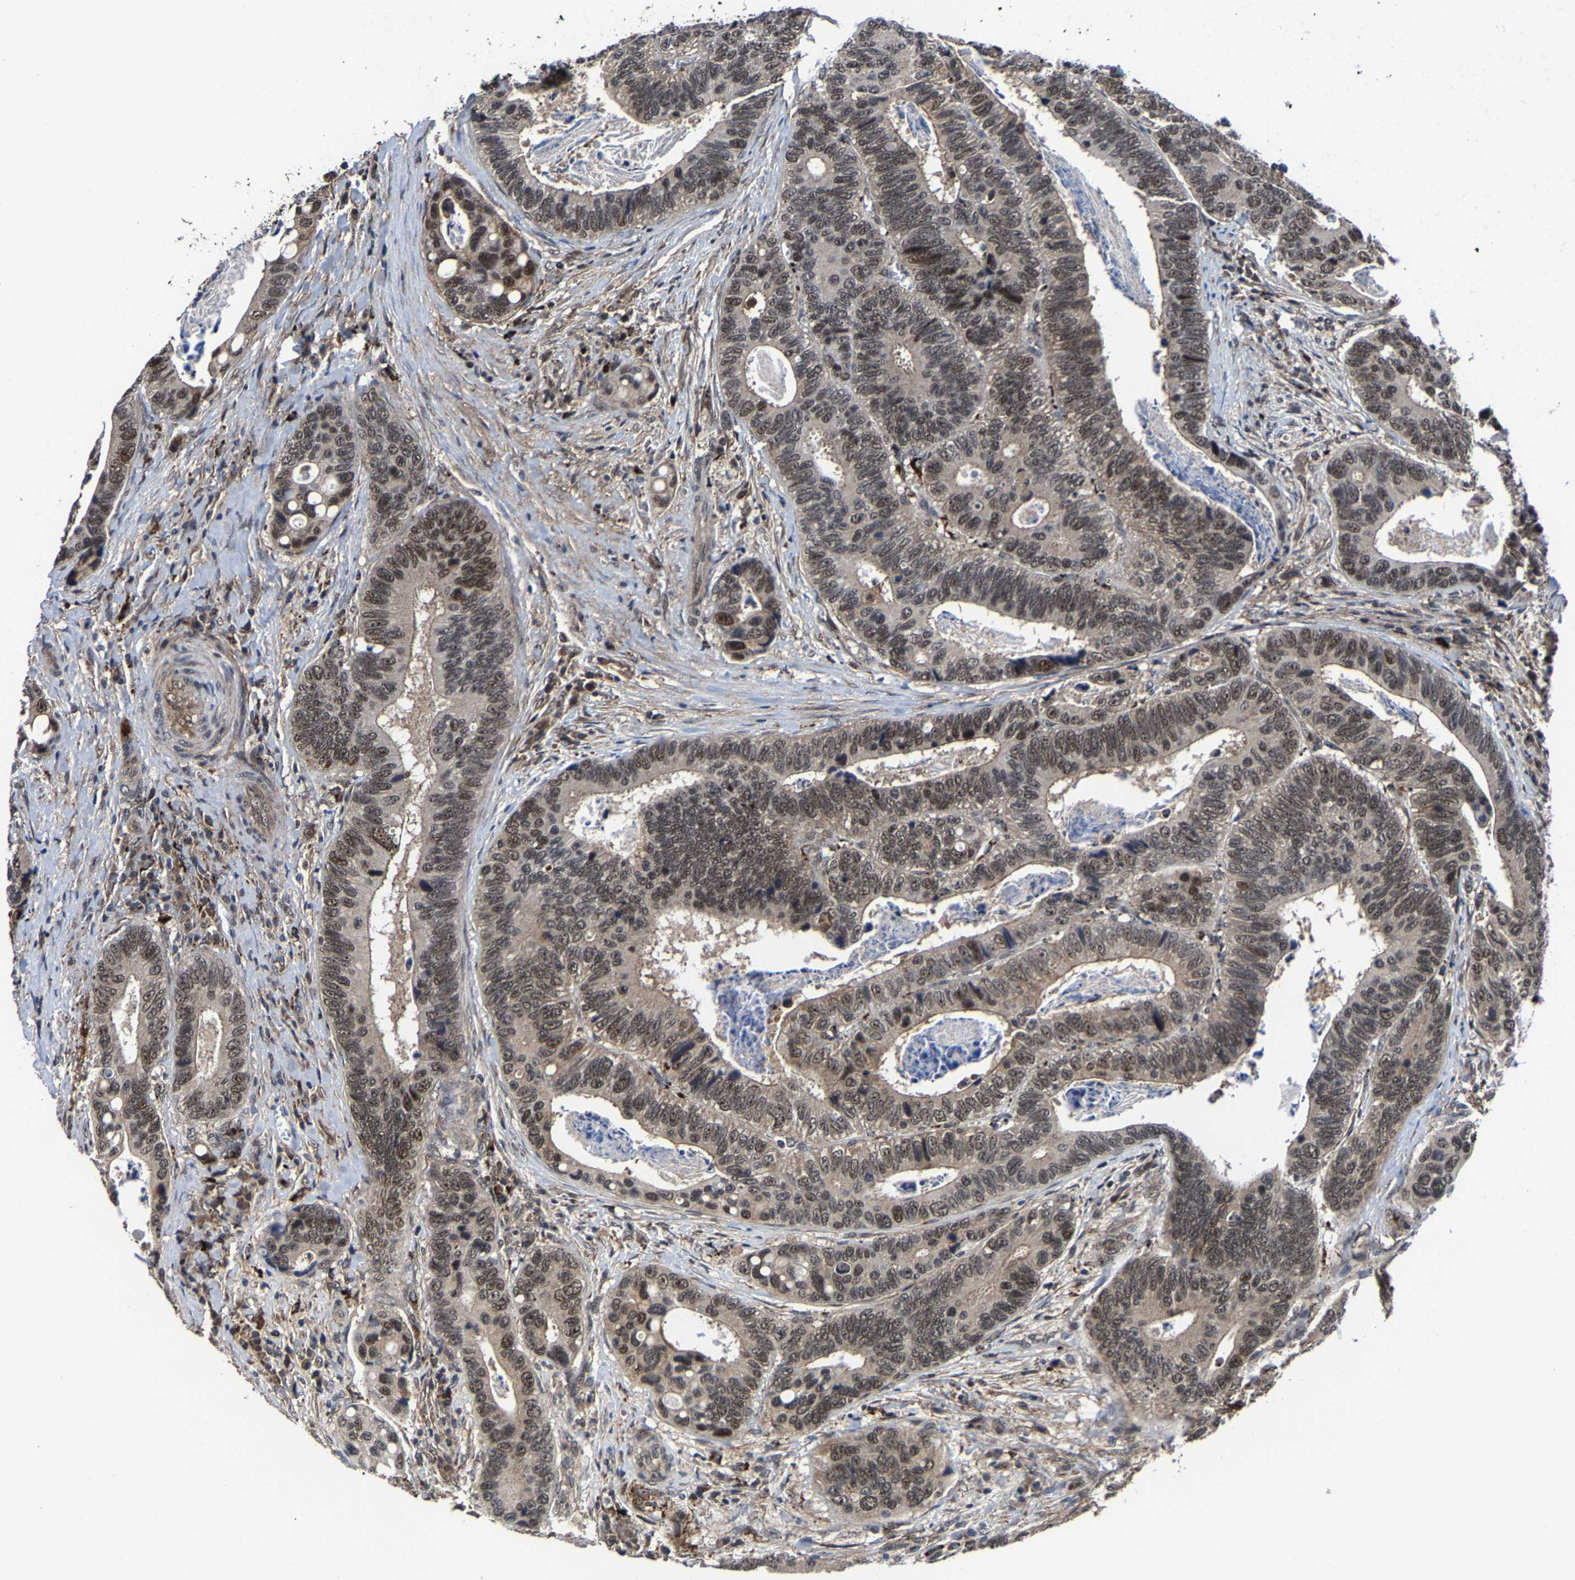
{"staining": {"intensity": "moderate", "quantity": ">75%", "location": "cytoplasmic/membranous,nuclear"}, "tissue": "colorectal cancer", "cell_type": "Tumor cells", "image_type": "cancer", "snomed": [{"axis": "morphology", "description": "Inflammation, NOS"}, {"axis": "morphology", "description": "Adenocarcinoma, NOS"}, {"axis": "topography", "description": "Colon"}], "caption": "Tumor cells demonstrate moderate cytoplasmic/membranous and nuclear staining in approximately >75% of cells in colorectal cancer (adenocarcinoma). Using DAB (3,3'-diaminobenzidine) (brown) and hematoxylin (blue) stains, captured at high magnification using brightfield microscopy.", "gene": "ZCCHC7", "patient": {"sex": "male", "age": 72}}